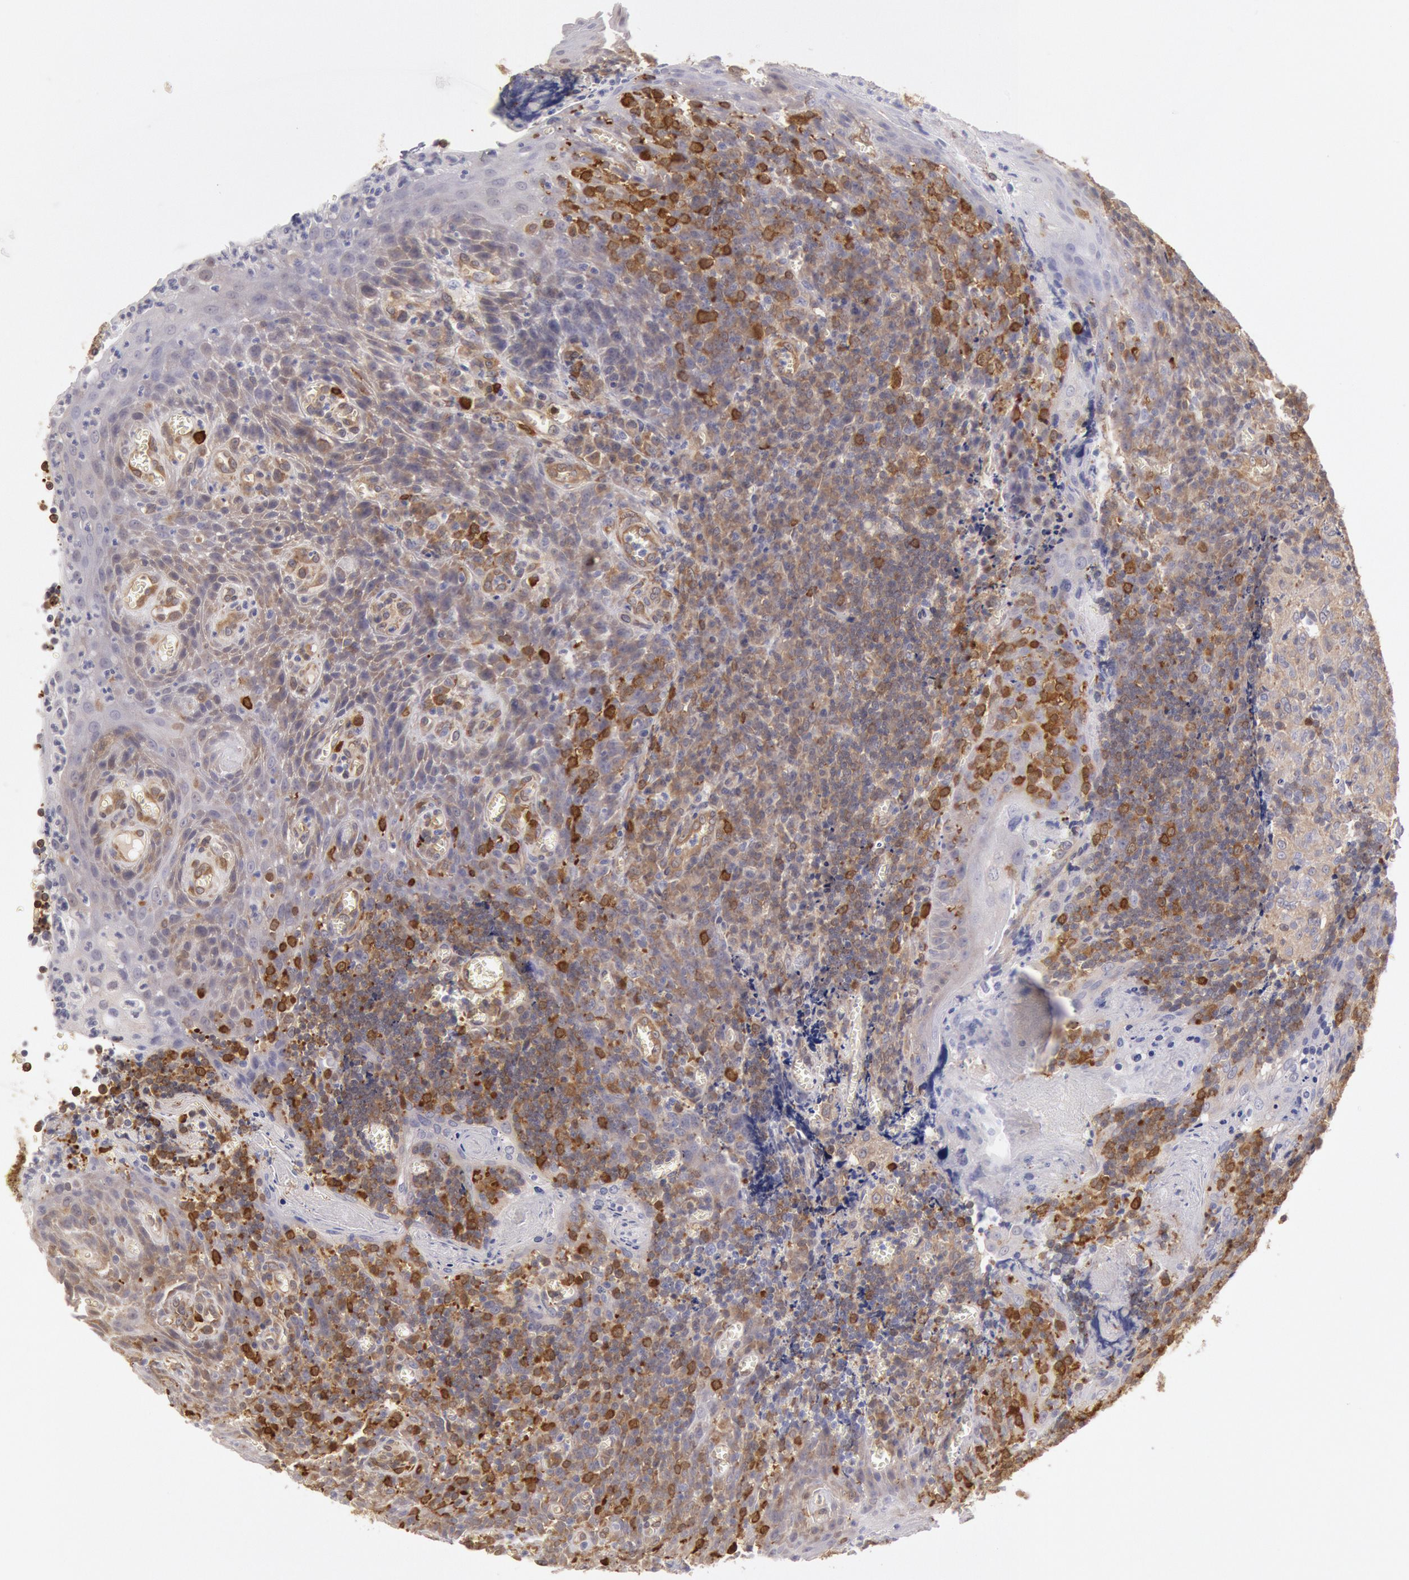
{"staining": {"intensity": "negative", "quantity": "none", "location": "none"}, "tissue": "tonsil", "cell_type": "Germinal center cells", "image_type": "normal", "snomed": [{"axis": "morphology", "description": "Normal tissue, NOS"}, {"axis": "topography", "description": "Tonsil"}], "caption": "DAB immunohistochemical staining of normal tonsil shows no significant staining in germinal center cells.", "gene": "CCDC50", "patient": {"sex": "male", "age": 20}}